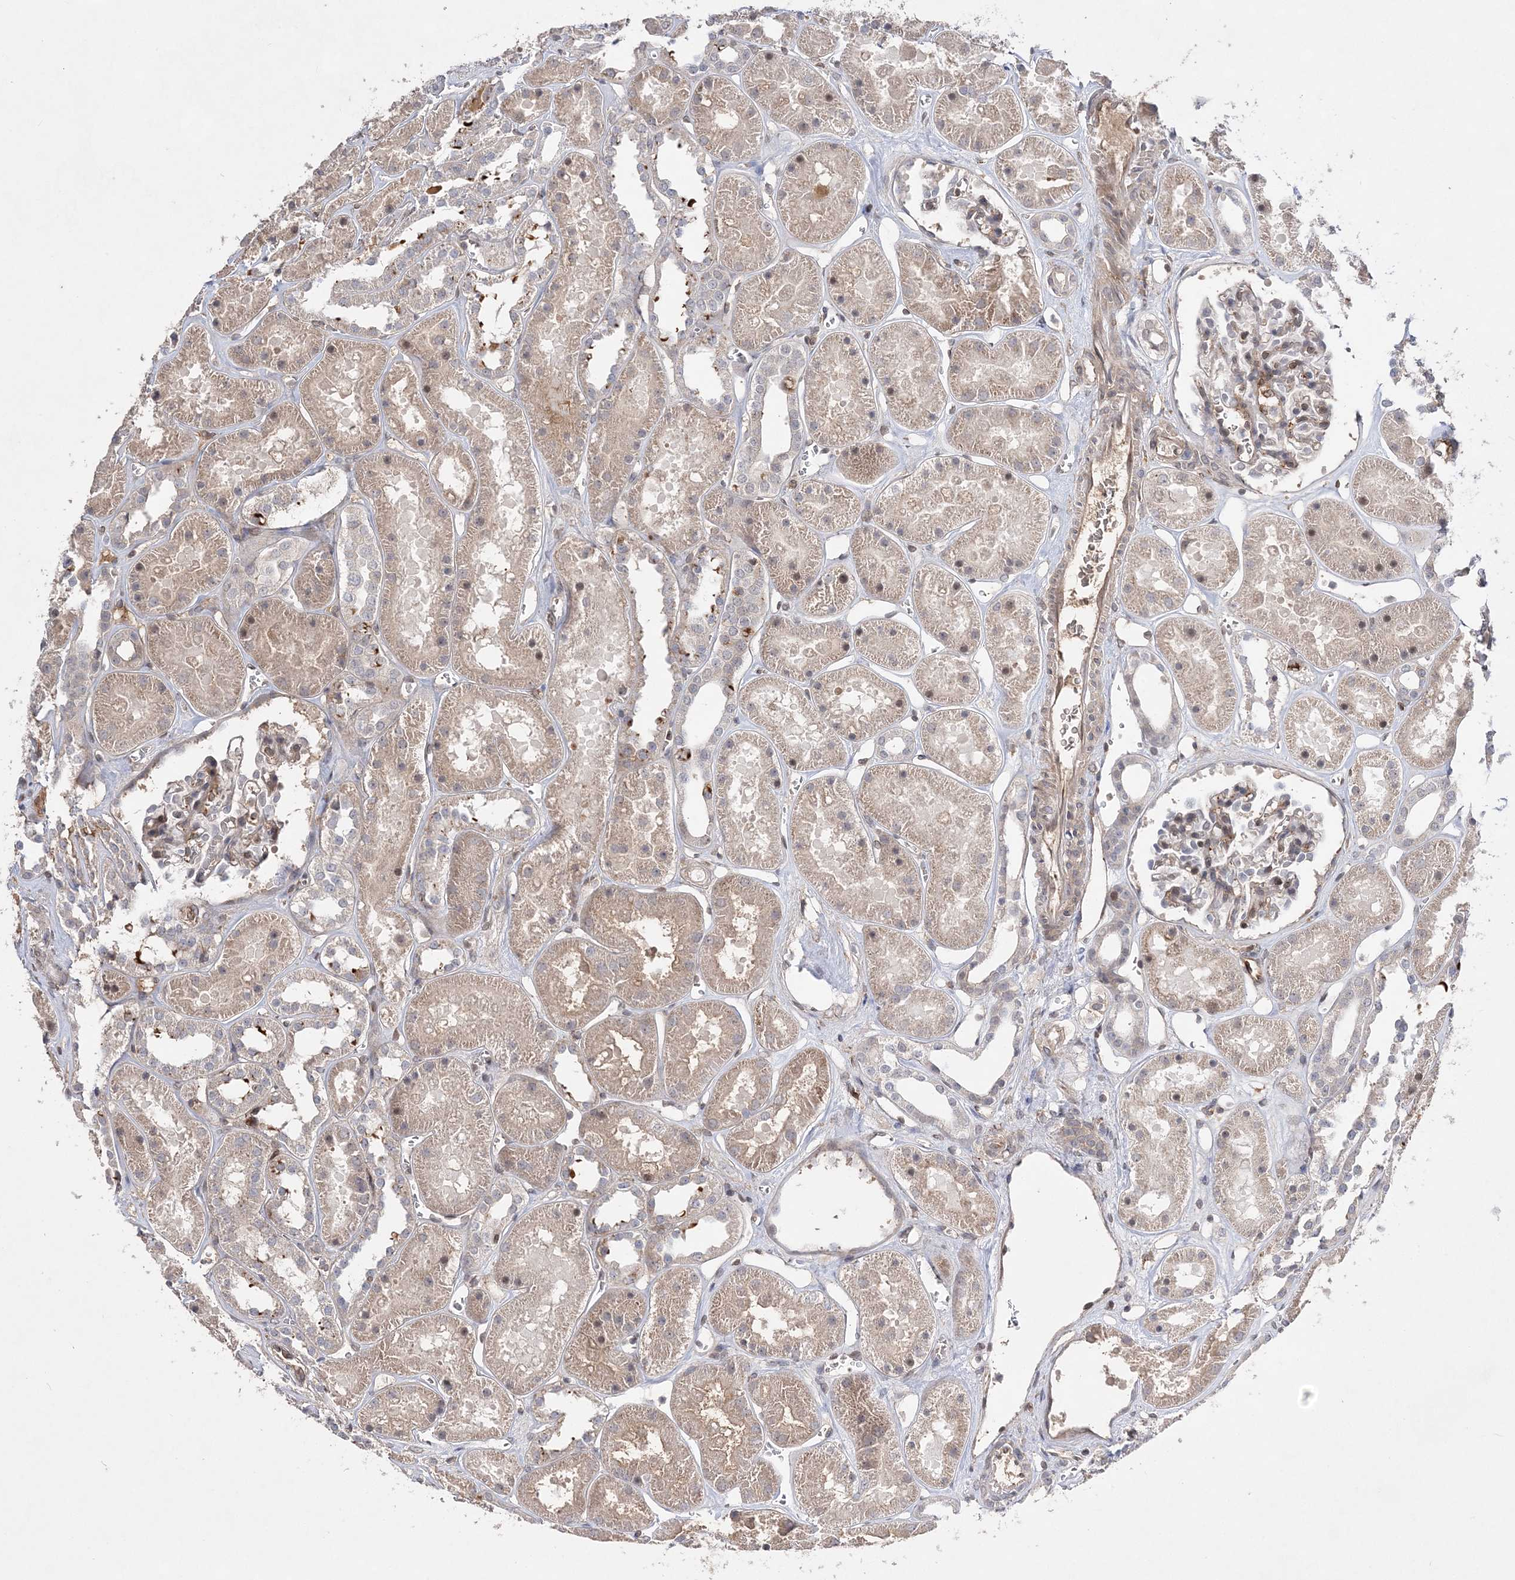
{"staining": {"intensity": "weak", "quantity": "<25%", "location": "cytoplasmic/membranous"}, "tissue": "kidney", "cell_type": "Cells in glomeruli", "image_type": "normal", "snomed": [{"axis": "morphology", "description": "Normal tissue, NOS"}, {"axis": "topography", "description": "Kidney"}], "caption": "Image shows no significant protein staining in cells in glomeruli of unremarkable kidney. (Stains: DAB immunohistochemistry with hematoxylin counter stain, Microscopy: brightfield microscopy at high magnification).", "gene": "TMEM132B", "patient": {"sex": "female", "age": 41}}